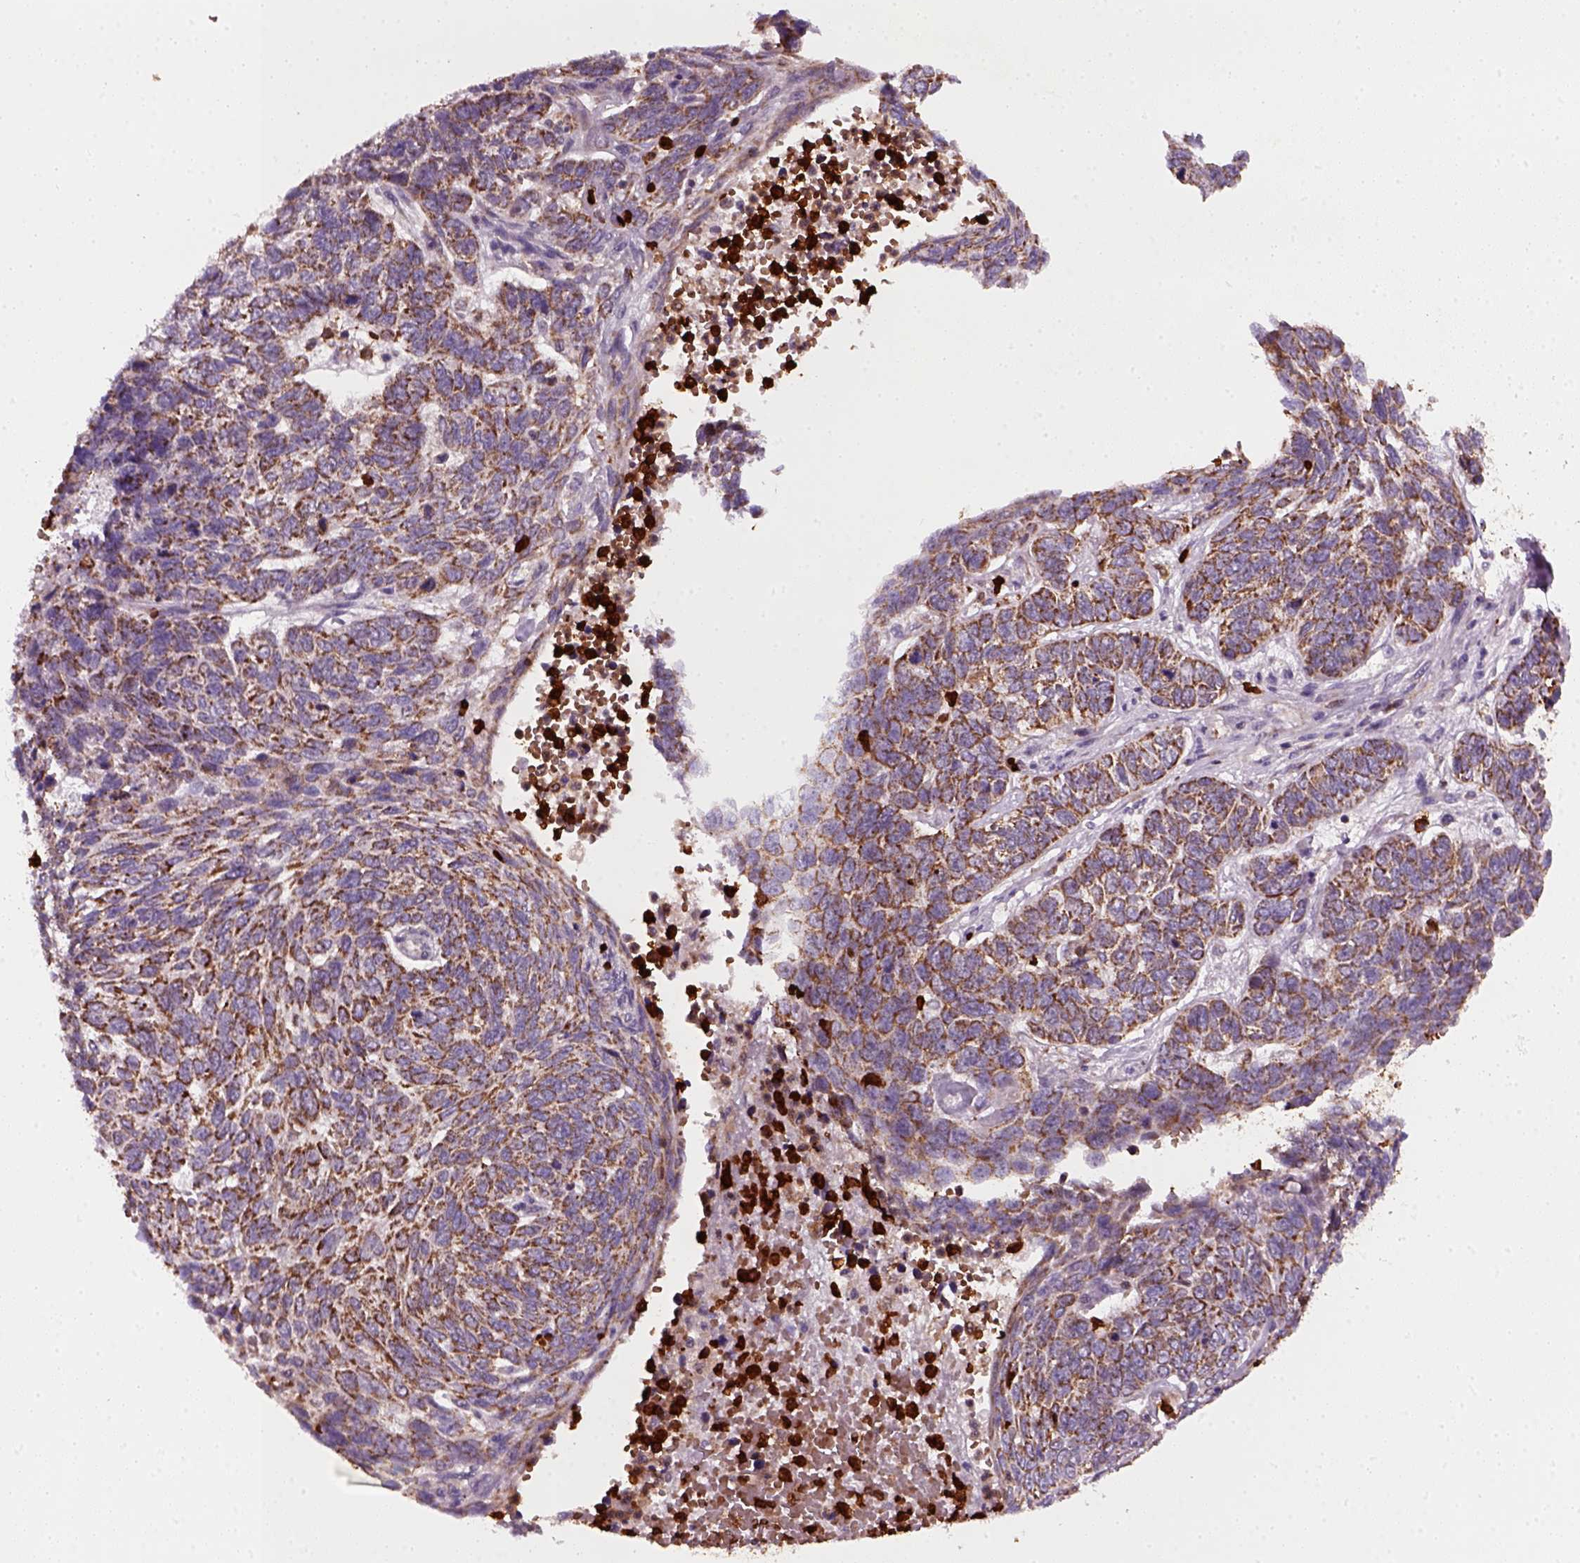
{"staining": {"intensity": "moderate", "quantity": ">75%", "location": "cytoplasmic/membranous"}, "tissue": "skin cancer", "cell_type": "Tumor cells", "image_type": "cancer", "snomed": [{"axis": "morphology", "description": "Basal cell carcinoma"}, {"axis": "topography", "description": "Skin"}], "caption": "Approximately >75% of tumor cells in human skin cancer display moderate cytoplasmic/membranous protein expression as visualized by brown immunohistochemical staining.", "gene": "NUDT16L1", "patient": {"sex": "female", "age": 65}}